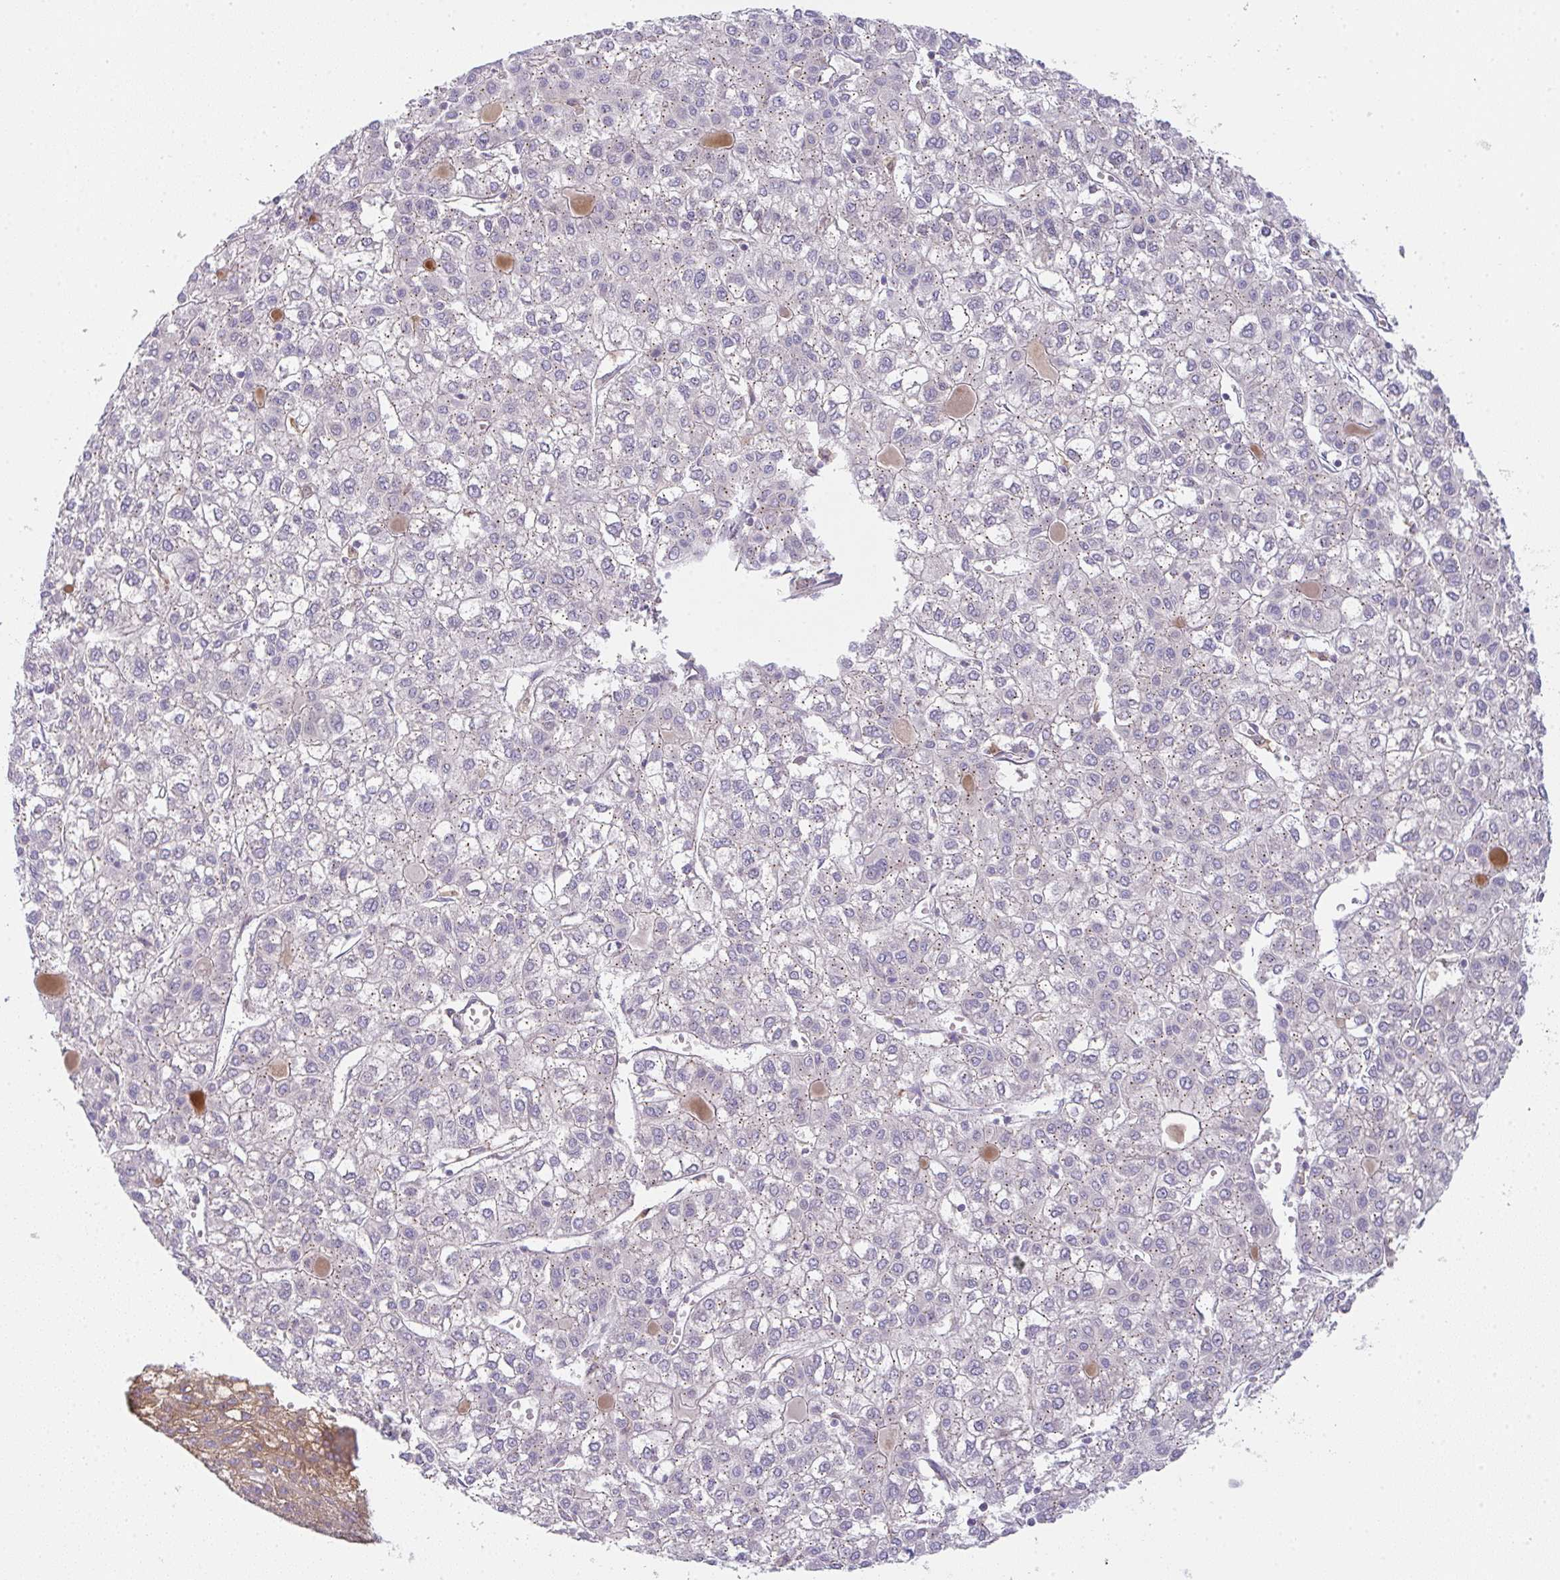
{"staining": {"intensity": "negative", "quantity": "none", "location": "none"}, "tissue": "liver cancer", "cell_type": "Tumor cells", "image_type": "cancer", "snomed": [{"axis": "morphology", "description": "Carcinoma, Hepatocellular, NOS"}, {"axis": "topography", "description": "Liver"}], "caption": "There is no significant staining in tumor cells of hepatocellular carcinoma (liver). (DAB immunohistochemistry, high magnification).", "gene": "SNX5", "patient": {"sex": "female", "age": 43}}